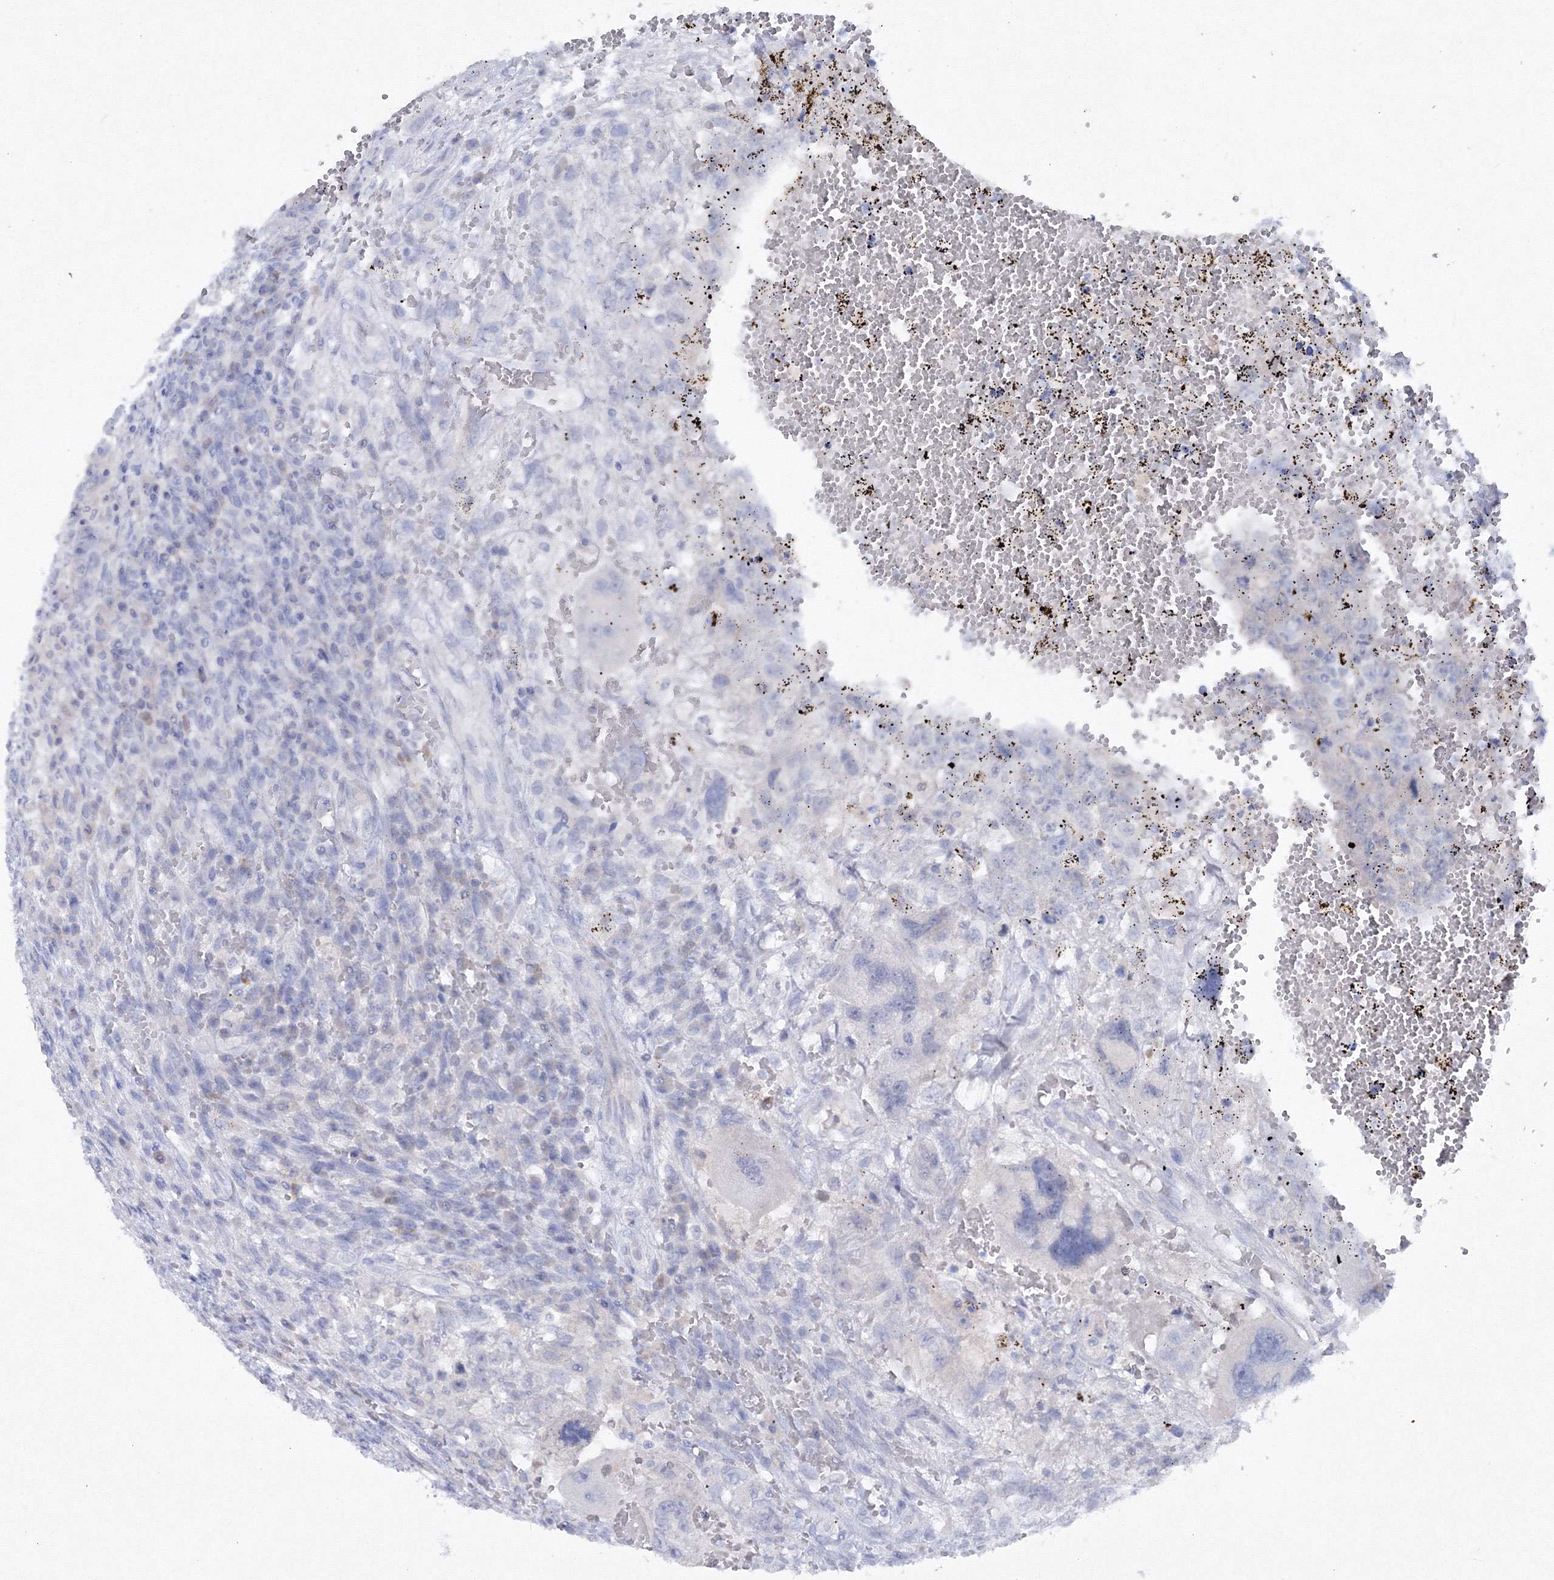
{"staining": {"intensity": "negative", "quantity": "none", "location": "none"}, "tissue": "testis cancer", "cell_type": "Tumor cells", "image_type": "cancer", "snomed": [{"axis": "morphology", "description": "Carcinoma, Embryonal, NOS"}, {"axis": "topography", "description": "Testis"}], "caption": "Testis cancer (embryonal carcinoma) was stained to show a protein in brown. There is no significant staining in tumor cells.", "gene": "GCKR", "patient": {"sex": "male", "age": 26}}